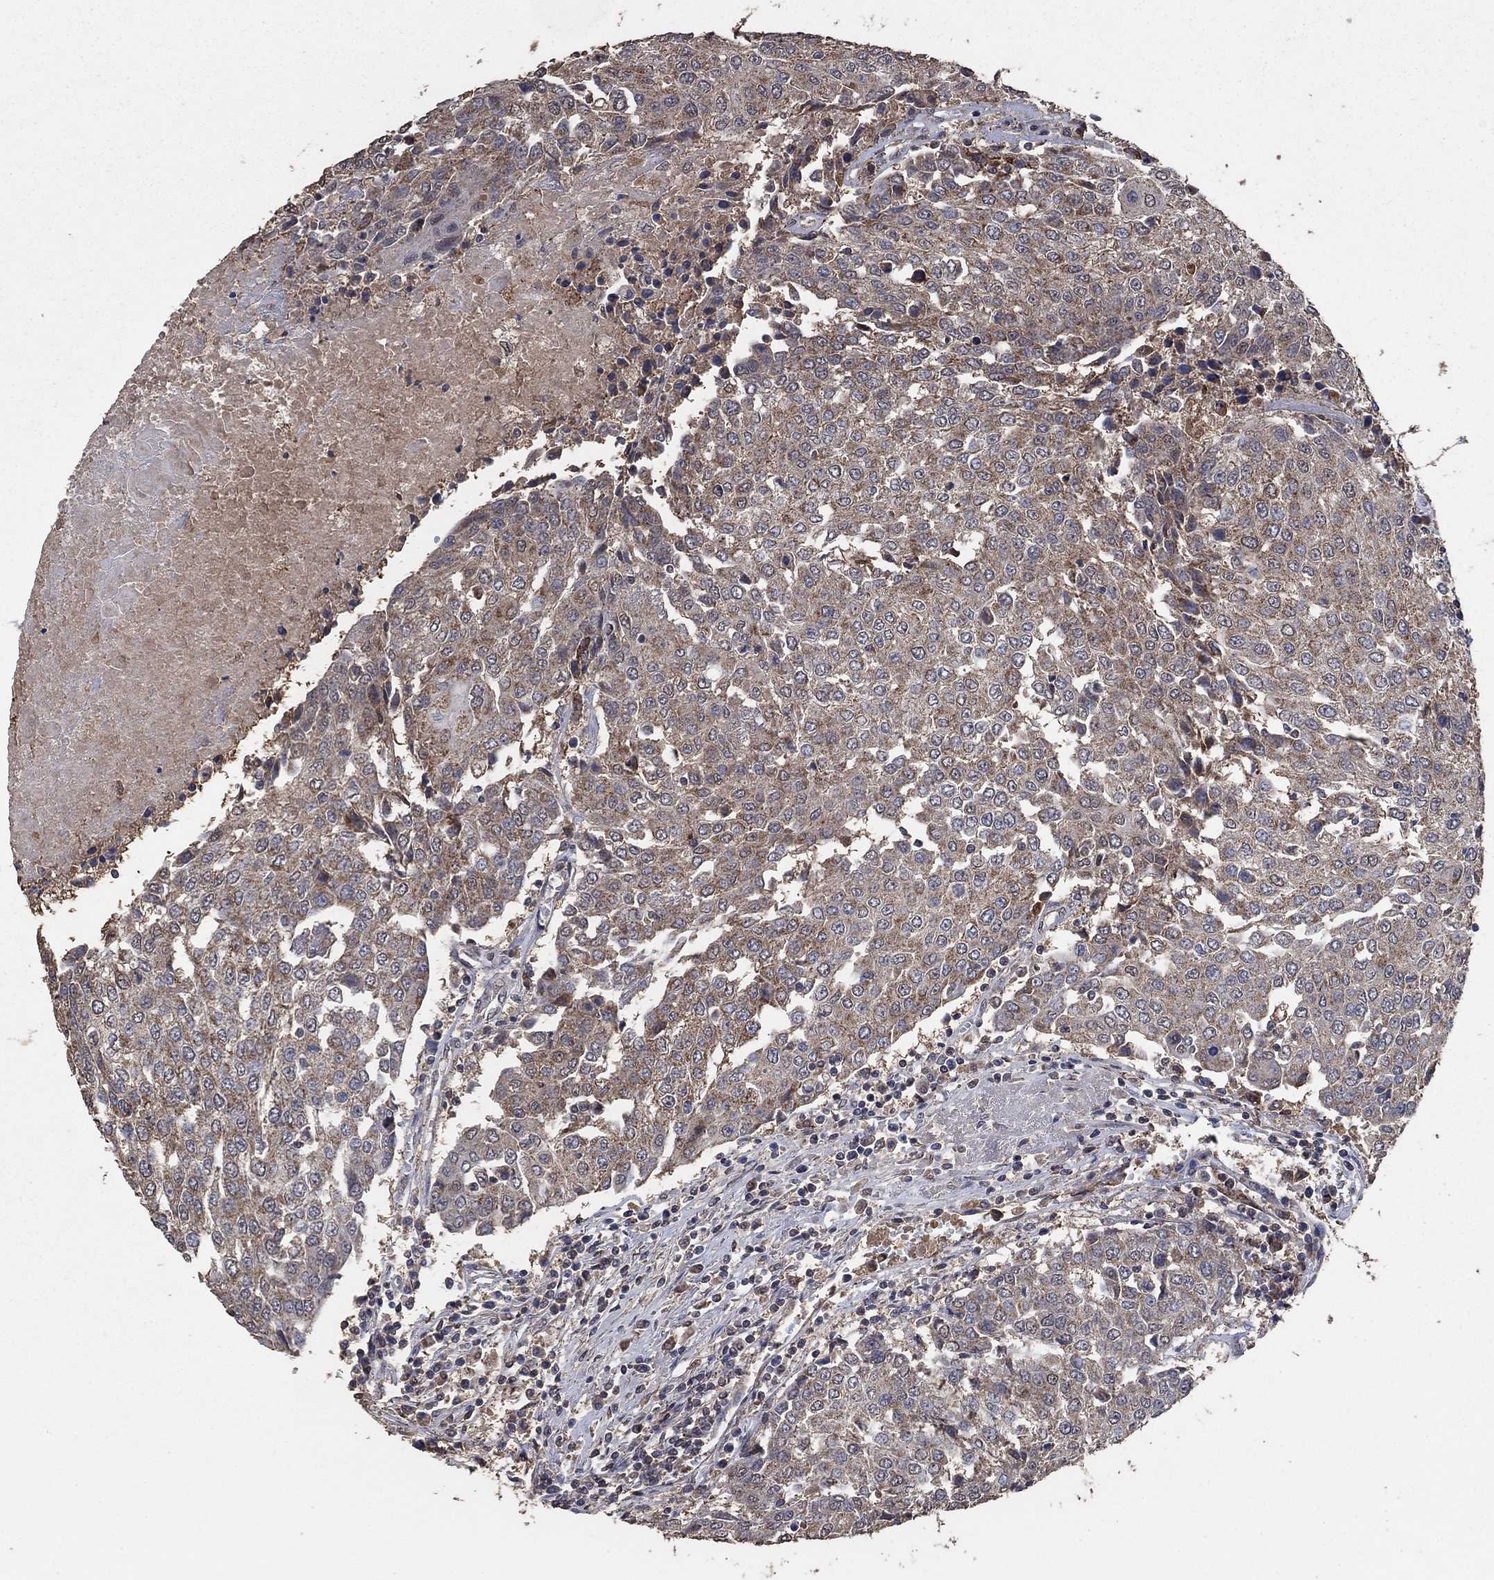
{"staining": {"intensity": "moderate", "quantity": "25%-75%", "location": "cytoplasmic/membranous"}, "tissue": "urothelial cancer", "cell_type": "Tumor cells", "image_type": "cancer", "snomed": [{"axis": "morphology", "description": "Urothelial carcinoma, High grade"}, {"axis": "topography", "description": "Urinary bladder"}], "caption": "A photomicrograph showing moderate cytoplasmic/membranous expression in approximately 25%-75% of tumor cells in urothelial cancer, as visualized by brown immunohistochemical staining.", "gene": "MRPS24", "patient": {"sex": "female", "age": 85}}